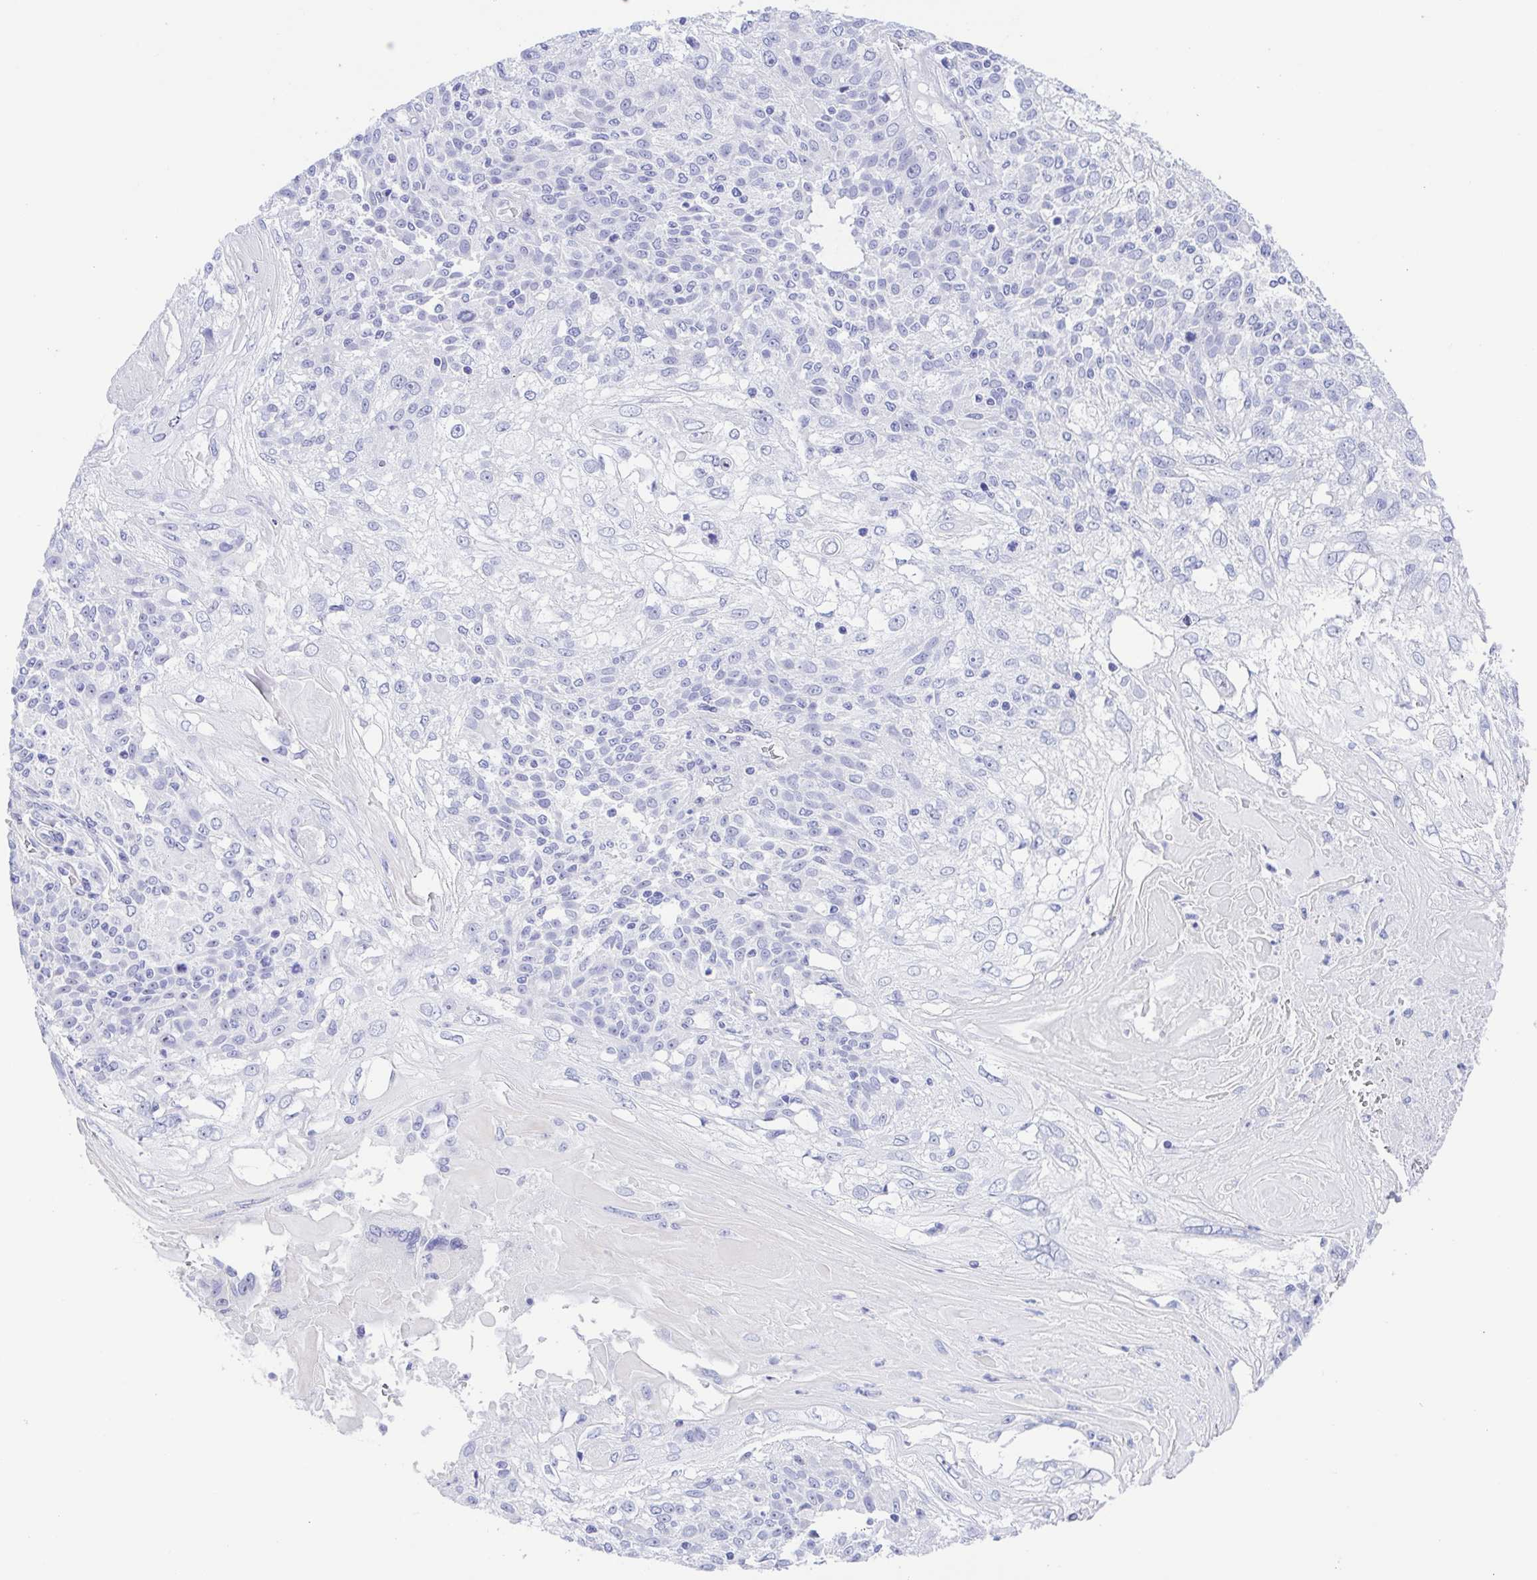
{"staining": {"intensity": "negative", "quantity": "none", "location": "none"}, "tissue": "skin cancer", "cell_type": "Tumor cells", "image_type": "cancer", "snomed": [{"axis": "morphology", "description": "Normal tissue, NOS"}, {"axis": "morphology", "description": "Squamous cell carcinoma, NOS"}, {"axis": "topography", "description": "Skin"}], "caption": "This is an immunohistochemistry (IHC) micrograph of human skin squamous cell carcinoma. There is no expression in tumor cells.", "gene": "MUCL3", "patient": {"sex": "female", "age": 83}}